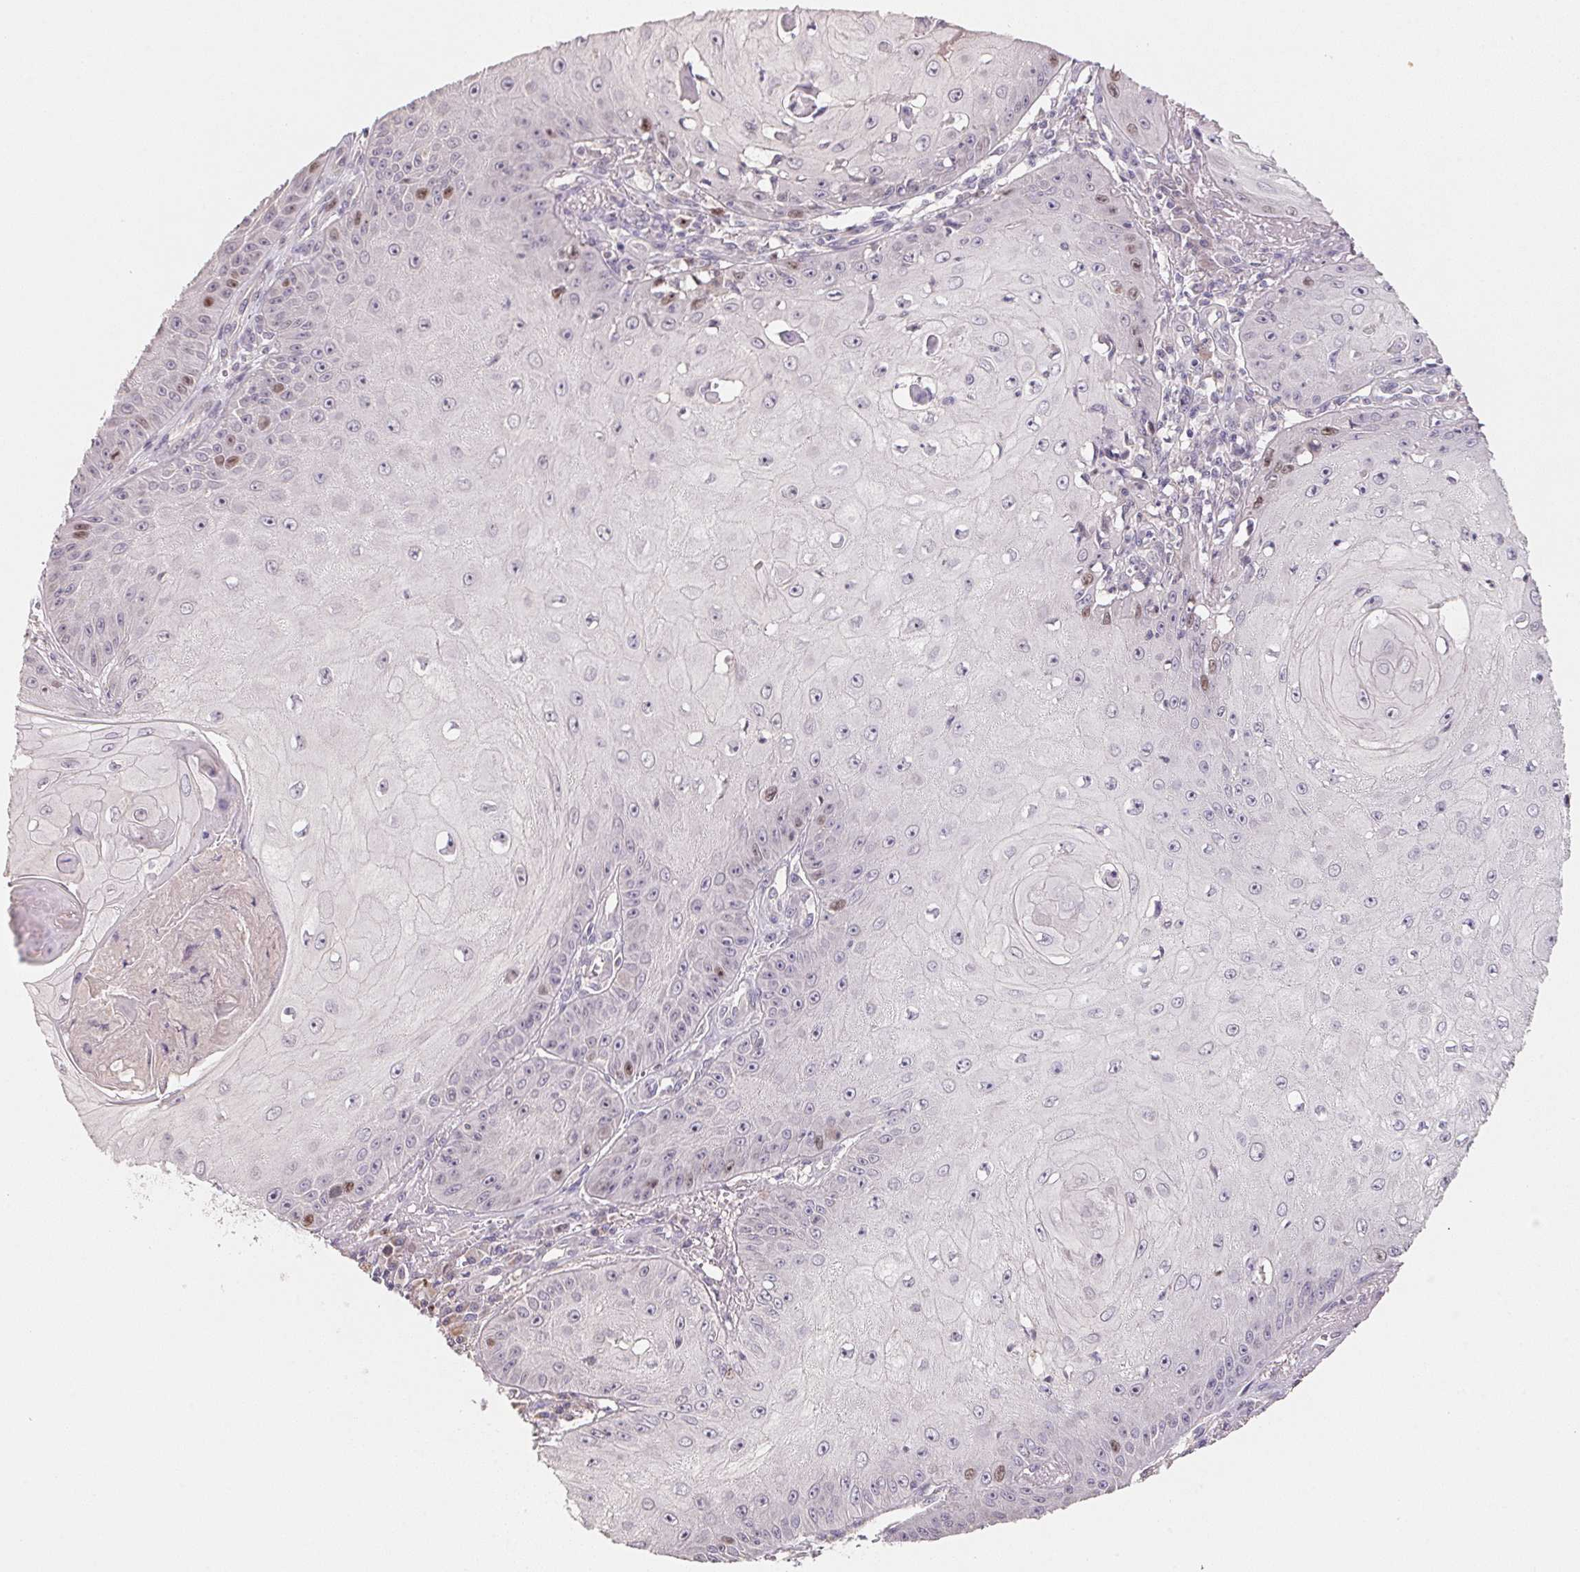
{"staining": {"intensity": "moderate", "quantity": "<25%", "location": "nuclear"}, "tissue": "skin cancer", "cell_type": "Tumor cells", "image_type": "cancer", "snomed": [{"axis": "morphology", "description": "Squamous cell carcinoma, NOS"}, {"axis": "topography", "description": "Skin"}], "caption": "Protein staining of squamous cell carcinoma (skin) tissue shows moderate nuclear positivity in approximately <25% of tumor cells.", "gene": "KIFC1", "patient": {"sex": "male", "age": 70}}